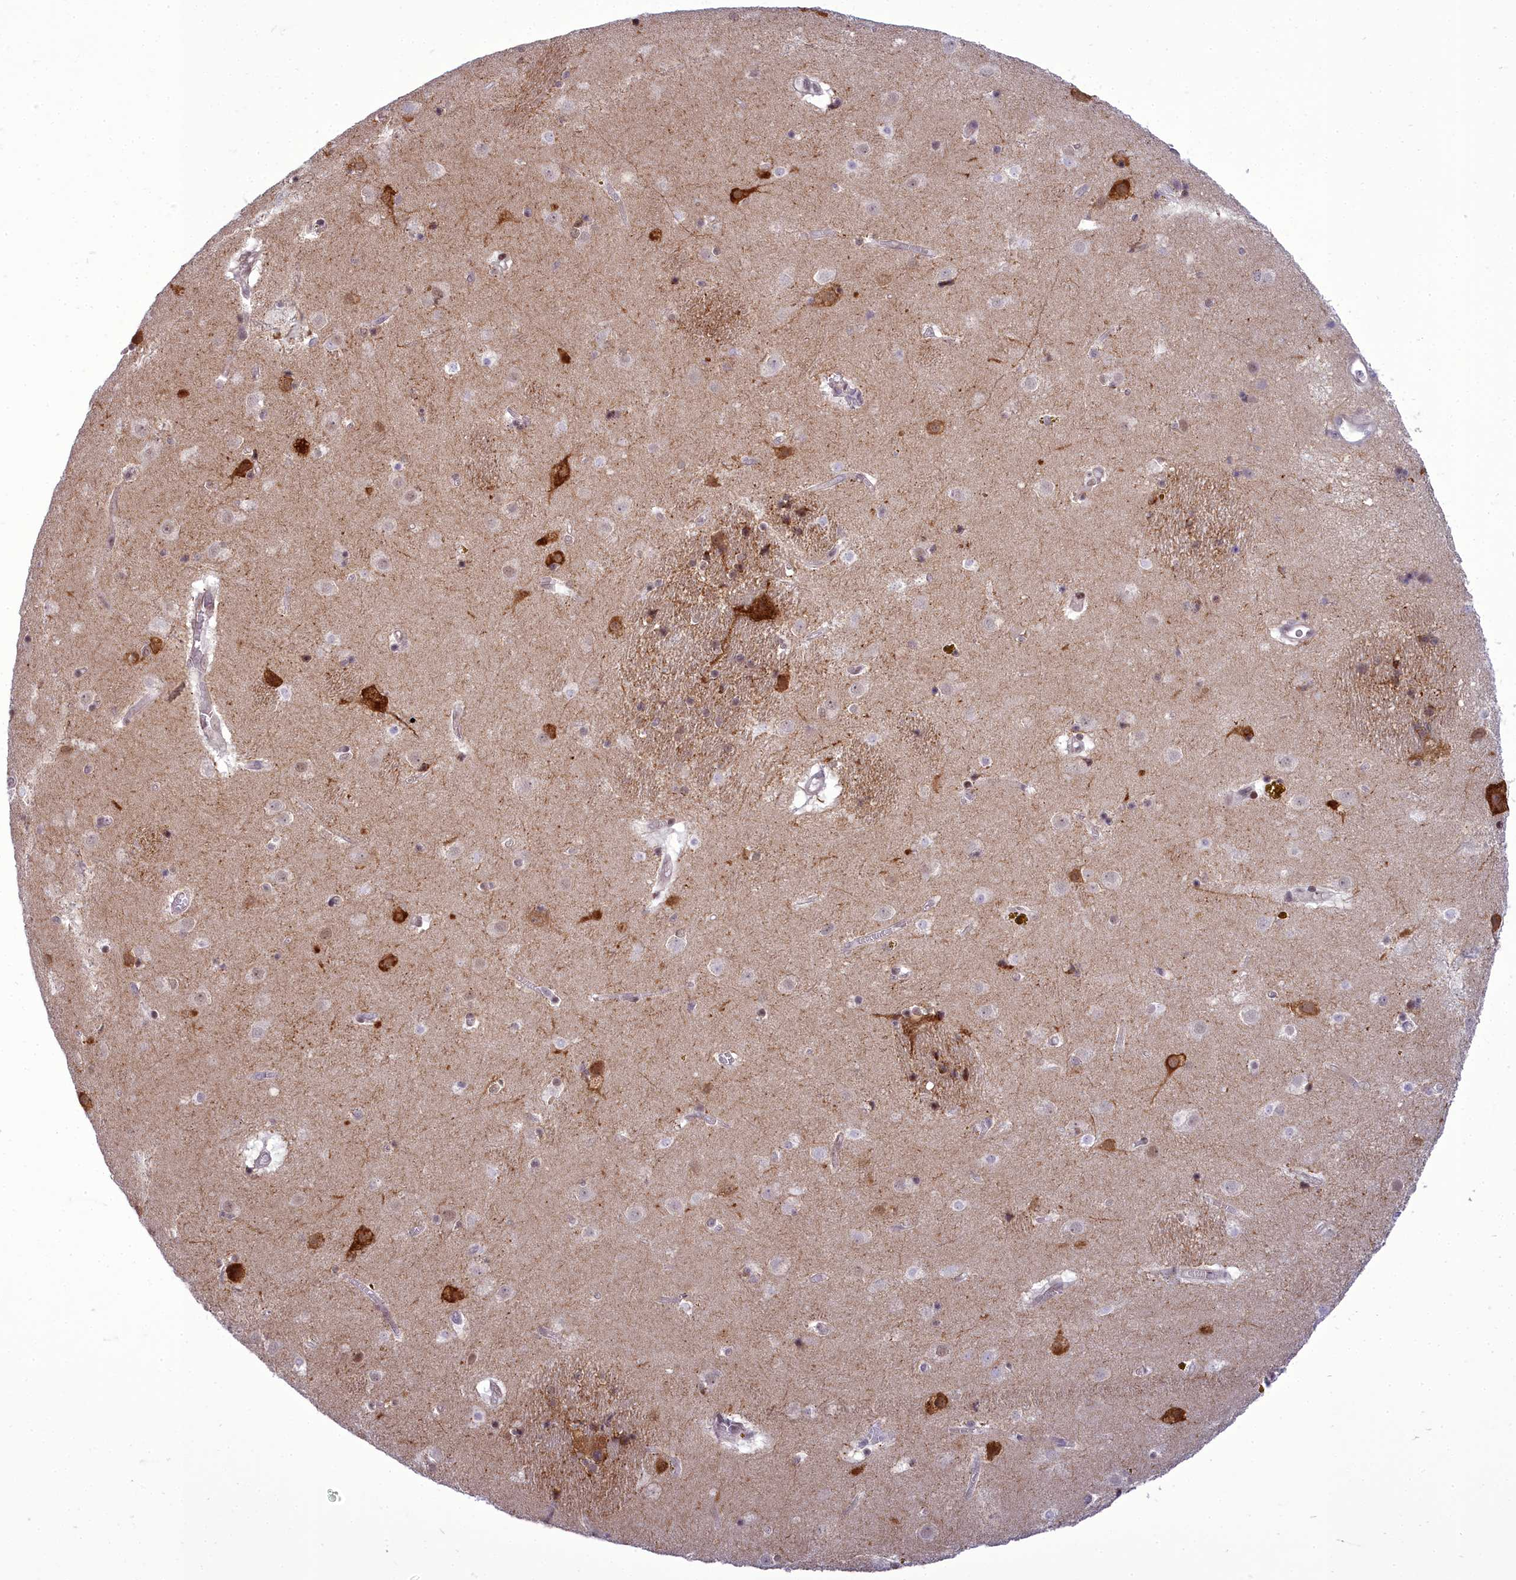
{"staining": {"intensity": "strong", "quantity": "<25%", "location": "cytoplasmic/membranous,nuclear"}, "tissue": "caudate", "cell_type": "Glial cells", "image_type": "normal", "snomed": [{"axis": "morphology", "description": "Normal tissue, NOS"}, {"axis": "topography", "description": "Lateral ventricle wall"}], "caption": "An image of human caudate stained for a protein demonstrates strong cytoplasmic/membranous,nuclear brown staining in glial cells.", "gene": "CEACAM19", "patient": {"sex": "male", "age": 70}}